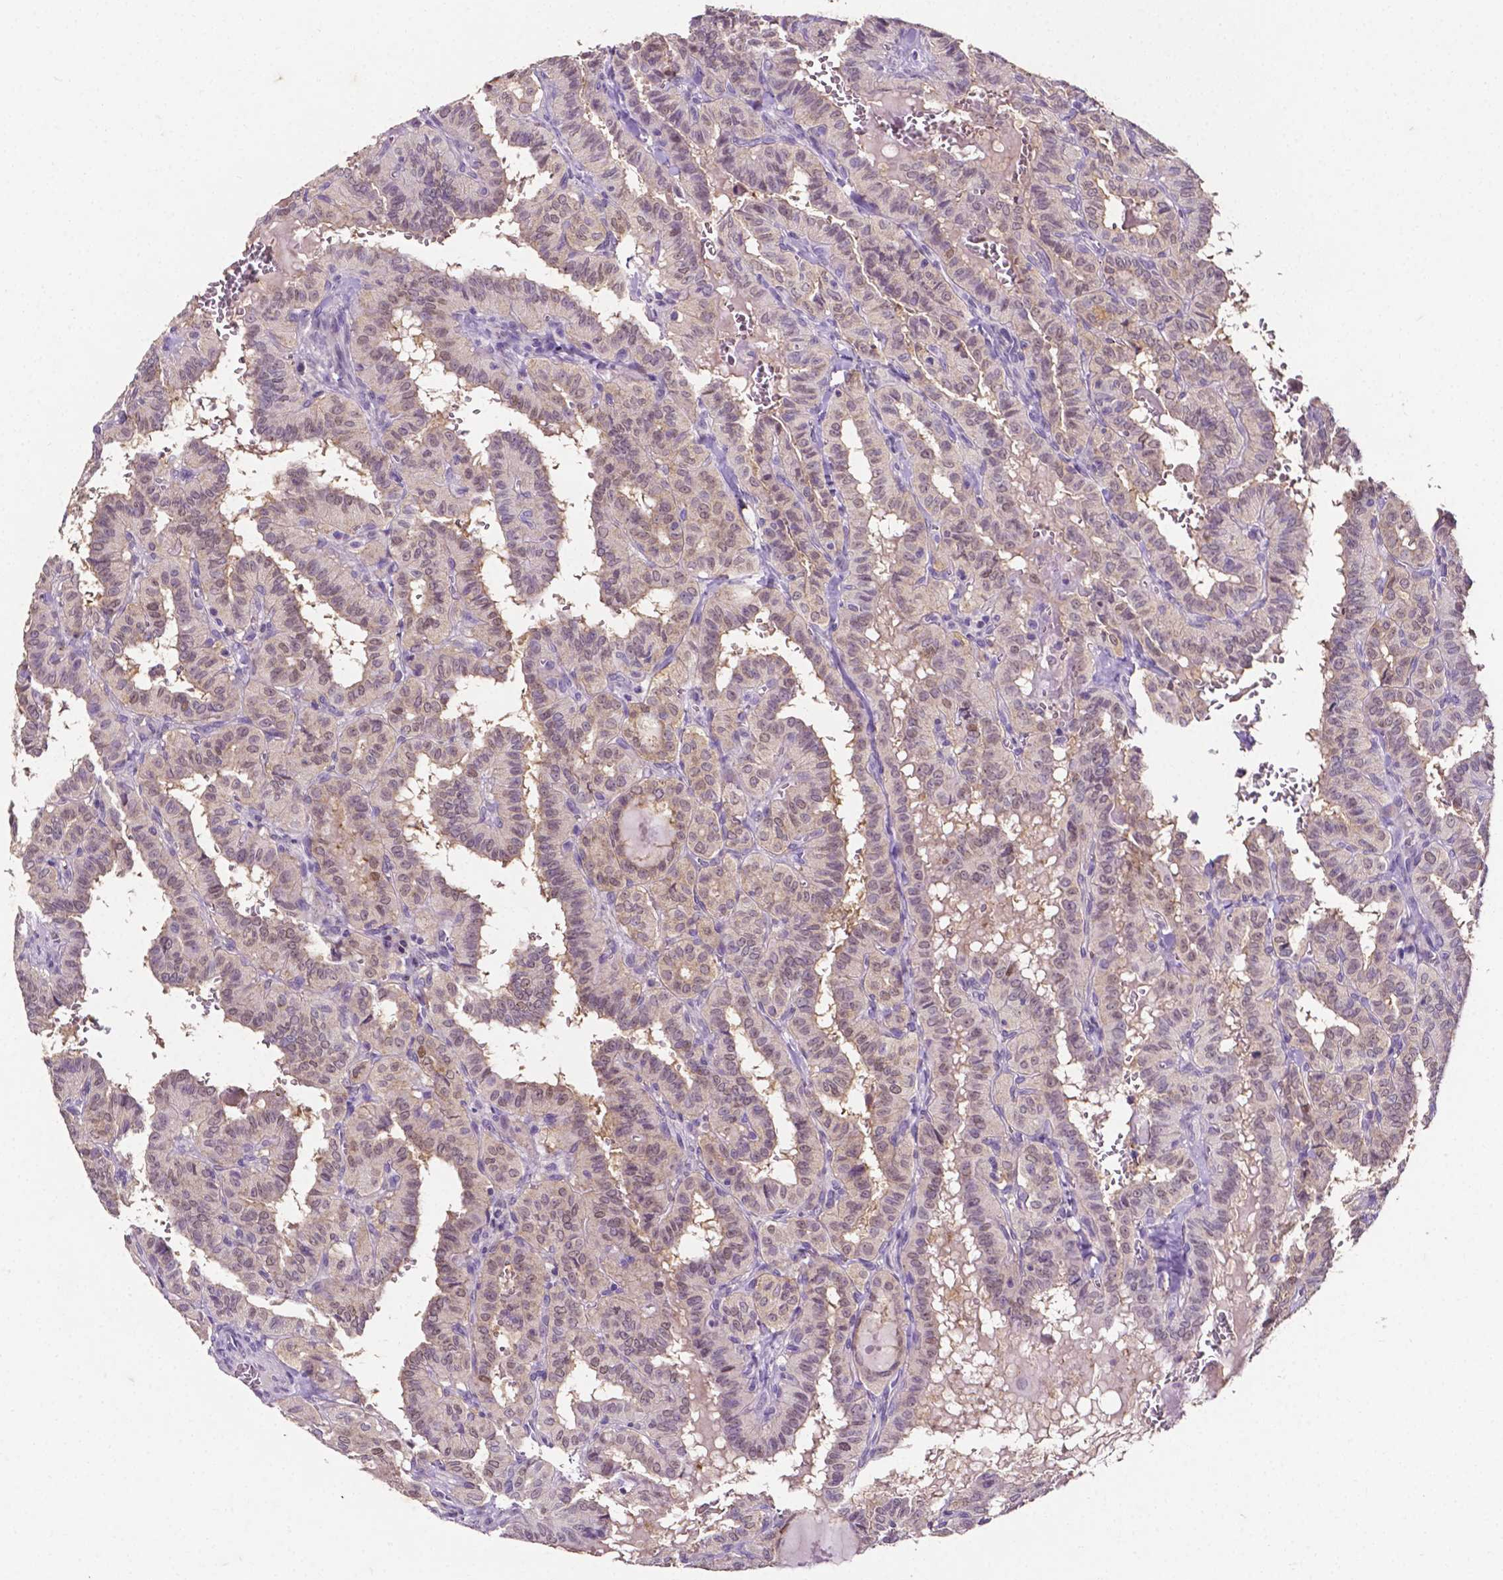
{"staining": {"intensity": "negative", "quantity": "none", "location": "none"}, "tissue": "thyroid cancer", "cell_type": "Tumor cells", "image_type": "cancer", "snomed": [{"axis": "morphology", "description": "Papillary adenocarcinoma, NOS"}, {"axis": "topography", "description": "Thyroid gland"}], "caption": "Thyroid cancer was stained to show a protein in brown. There is no significant positivity in tumor cells.", "gene": "PSAT1", "patient": {"sex": "female", "age": 21}}